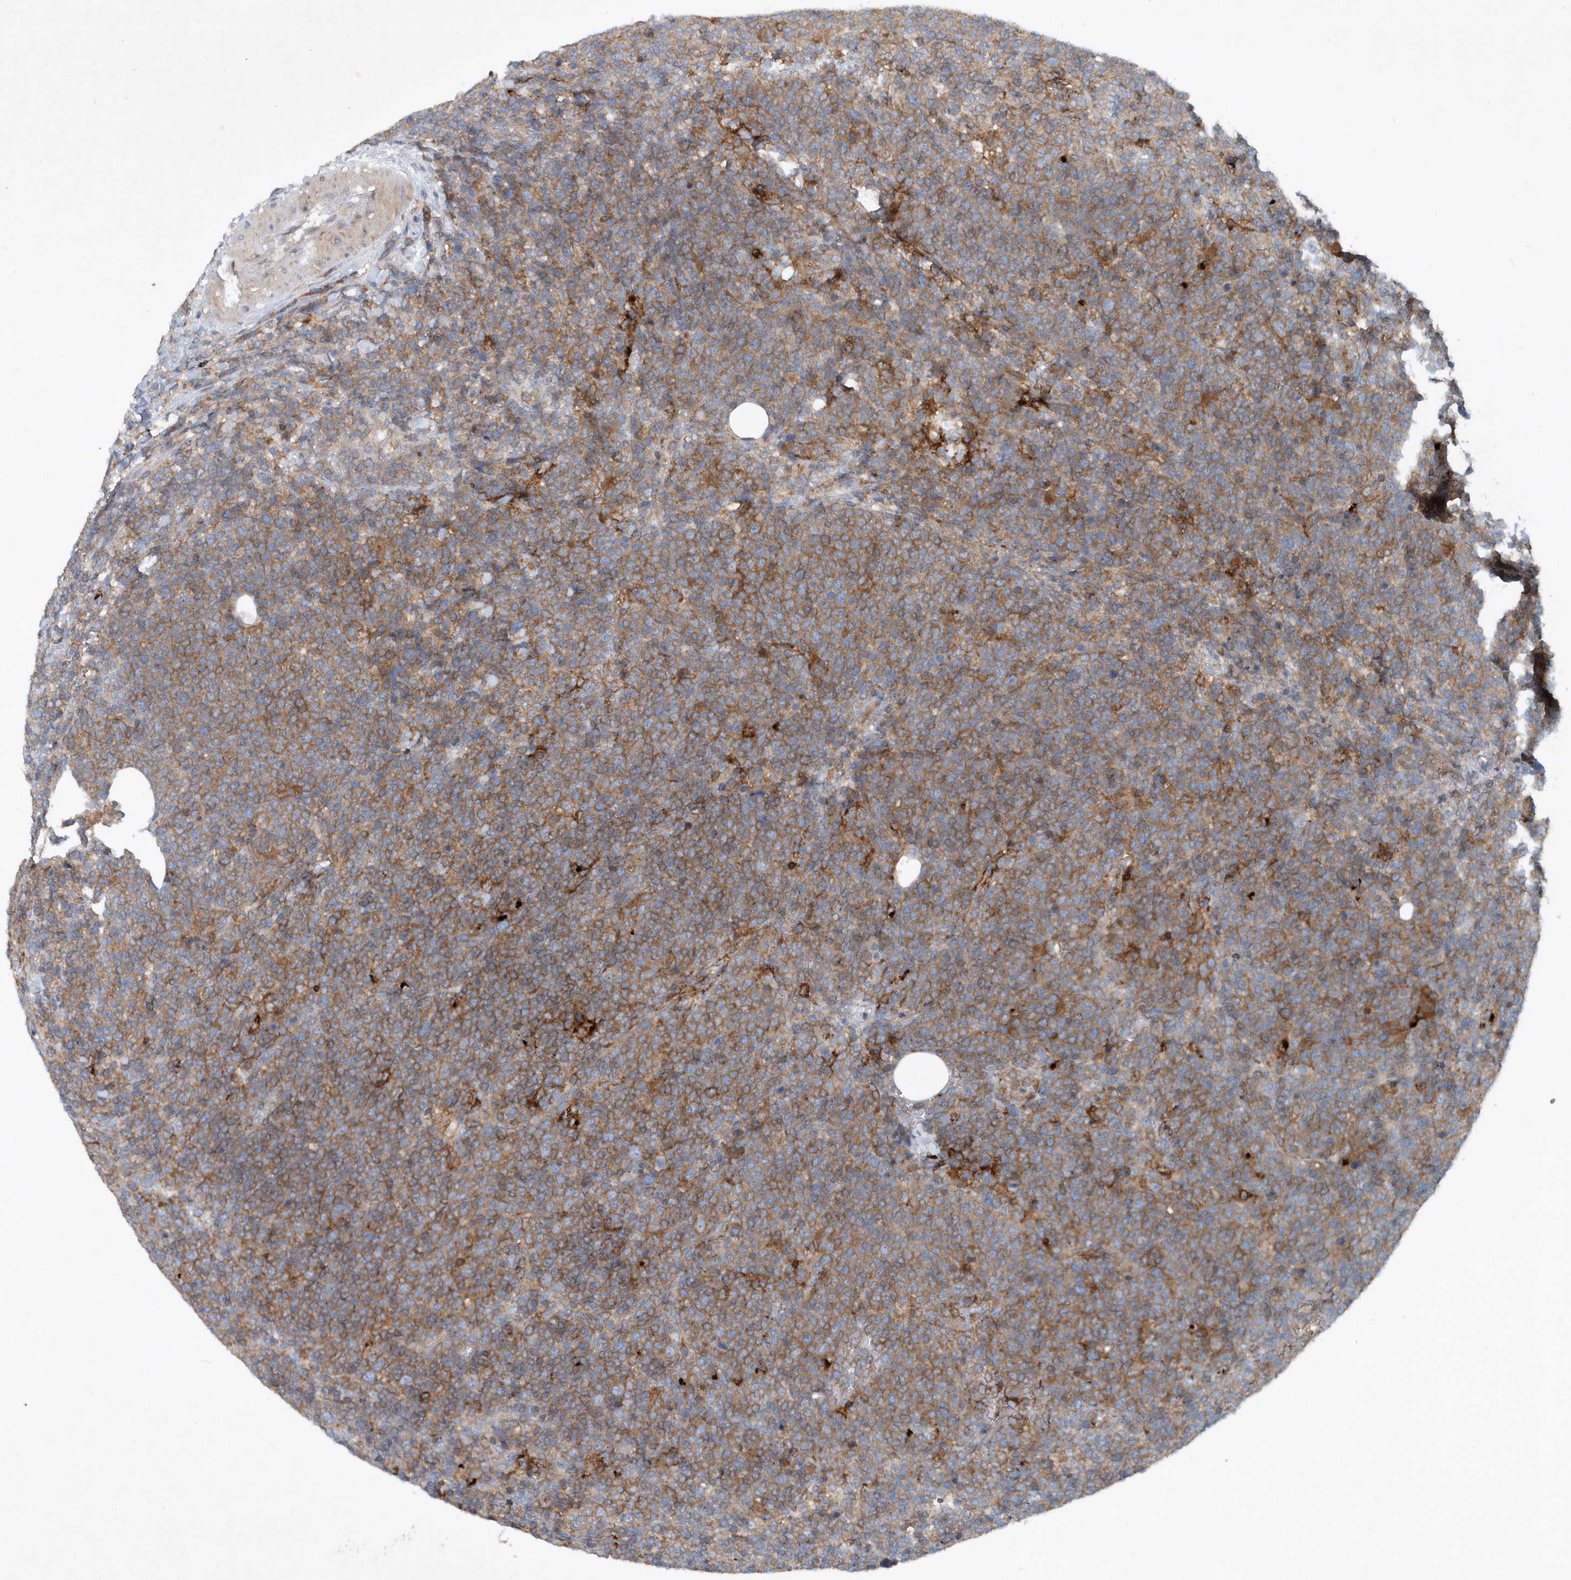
{"staining": {"intensity": "moderate", "quantity": ">75%", "location": "cytoplasmic/membranous"}, "tissue": "lymphoma", "cell_type": "Tumor cells", "image_type": "cancer", "snomed": [{"axis": "morphology", "description": "Malignant lymphoma, non-Hodgkin's type, High grade"}, {"axis": "topography", "description": "Lymph node"}], "caption": "Immunohistochemical staining of high-grade malignant lymphoma, non-Hodgkin's type exhibits medium levels of moderate cytoplasmic/membranous staining in about >75% of tumor cells. (DAB IHC with brightfield microscopy, high magnification).", "gene": "P2RY10", "patient": {"sex": "male", "age": 61}}